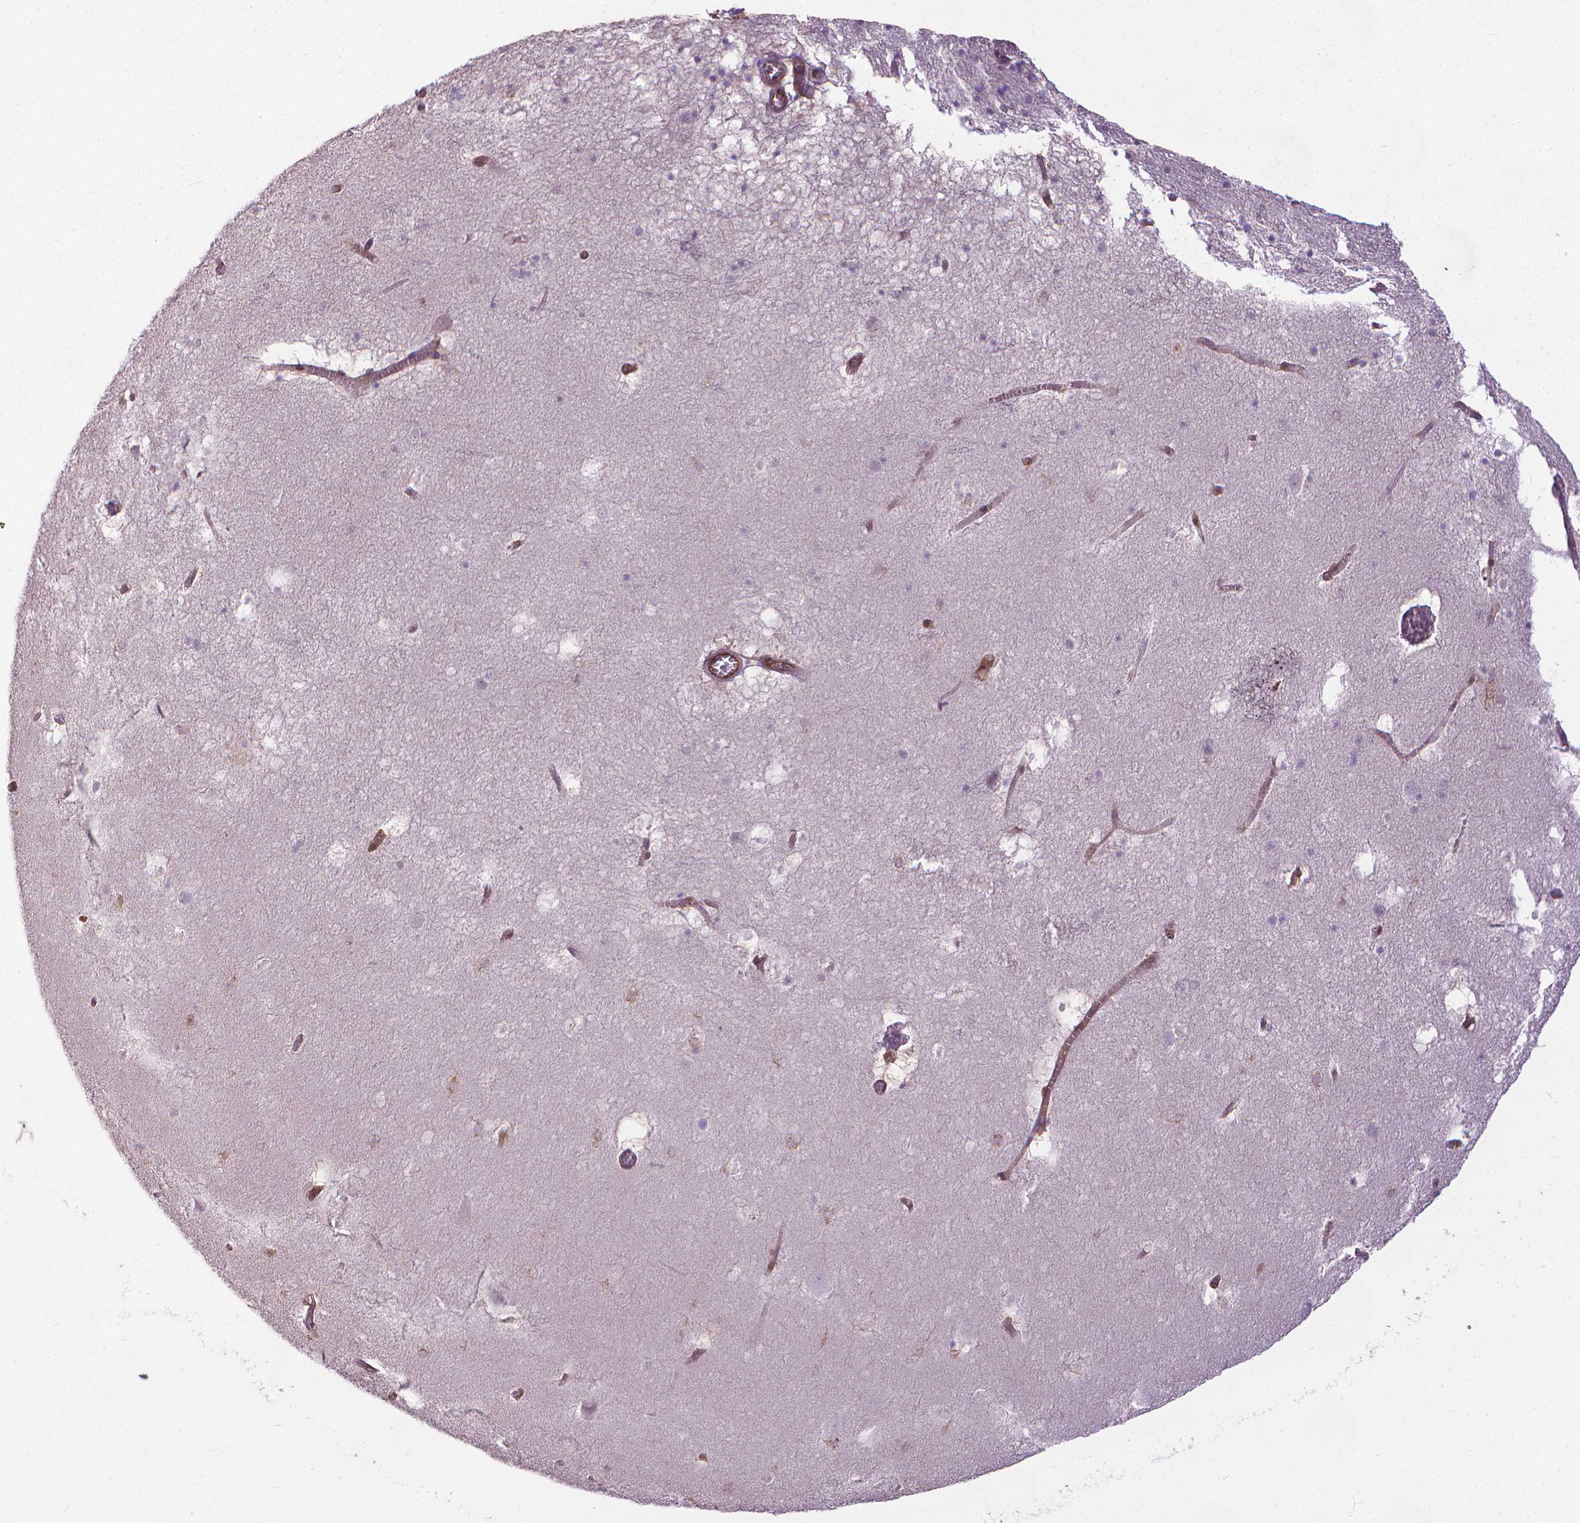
{"staining": {"intensity": "negative", "quantity": "none", "location": "none"}, "tissue": "hippocampus", "cell_type": "Glial cells", "image_type": "normal", "snomed": [{"axis": "morphology", "description": "Normal tissue, NOS"}, {"axis": "topography", "description": "Hippocampus"}], "caption": "High magnification brightfield microscopy of normal hippocampus stained with DAB (3,3'-diaminobenzidine) (brown) and counterstained with hematoxylin (blue): glial cells show no significant positivity. (DAB (3,3'-diaminobenzidine) immunohistochemistry (IHC) with hematoxylin counter stain).", "gene": "CFAP299", "patient": {"sex": "male", "age": 45}}